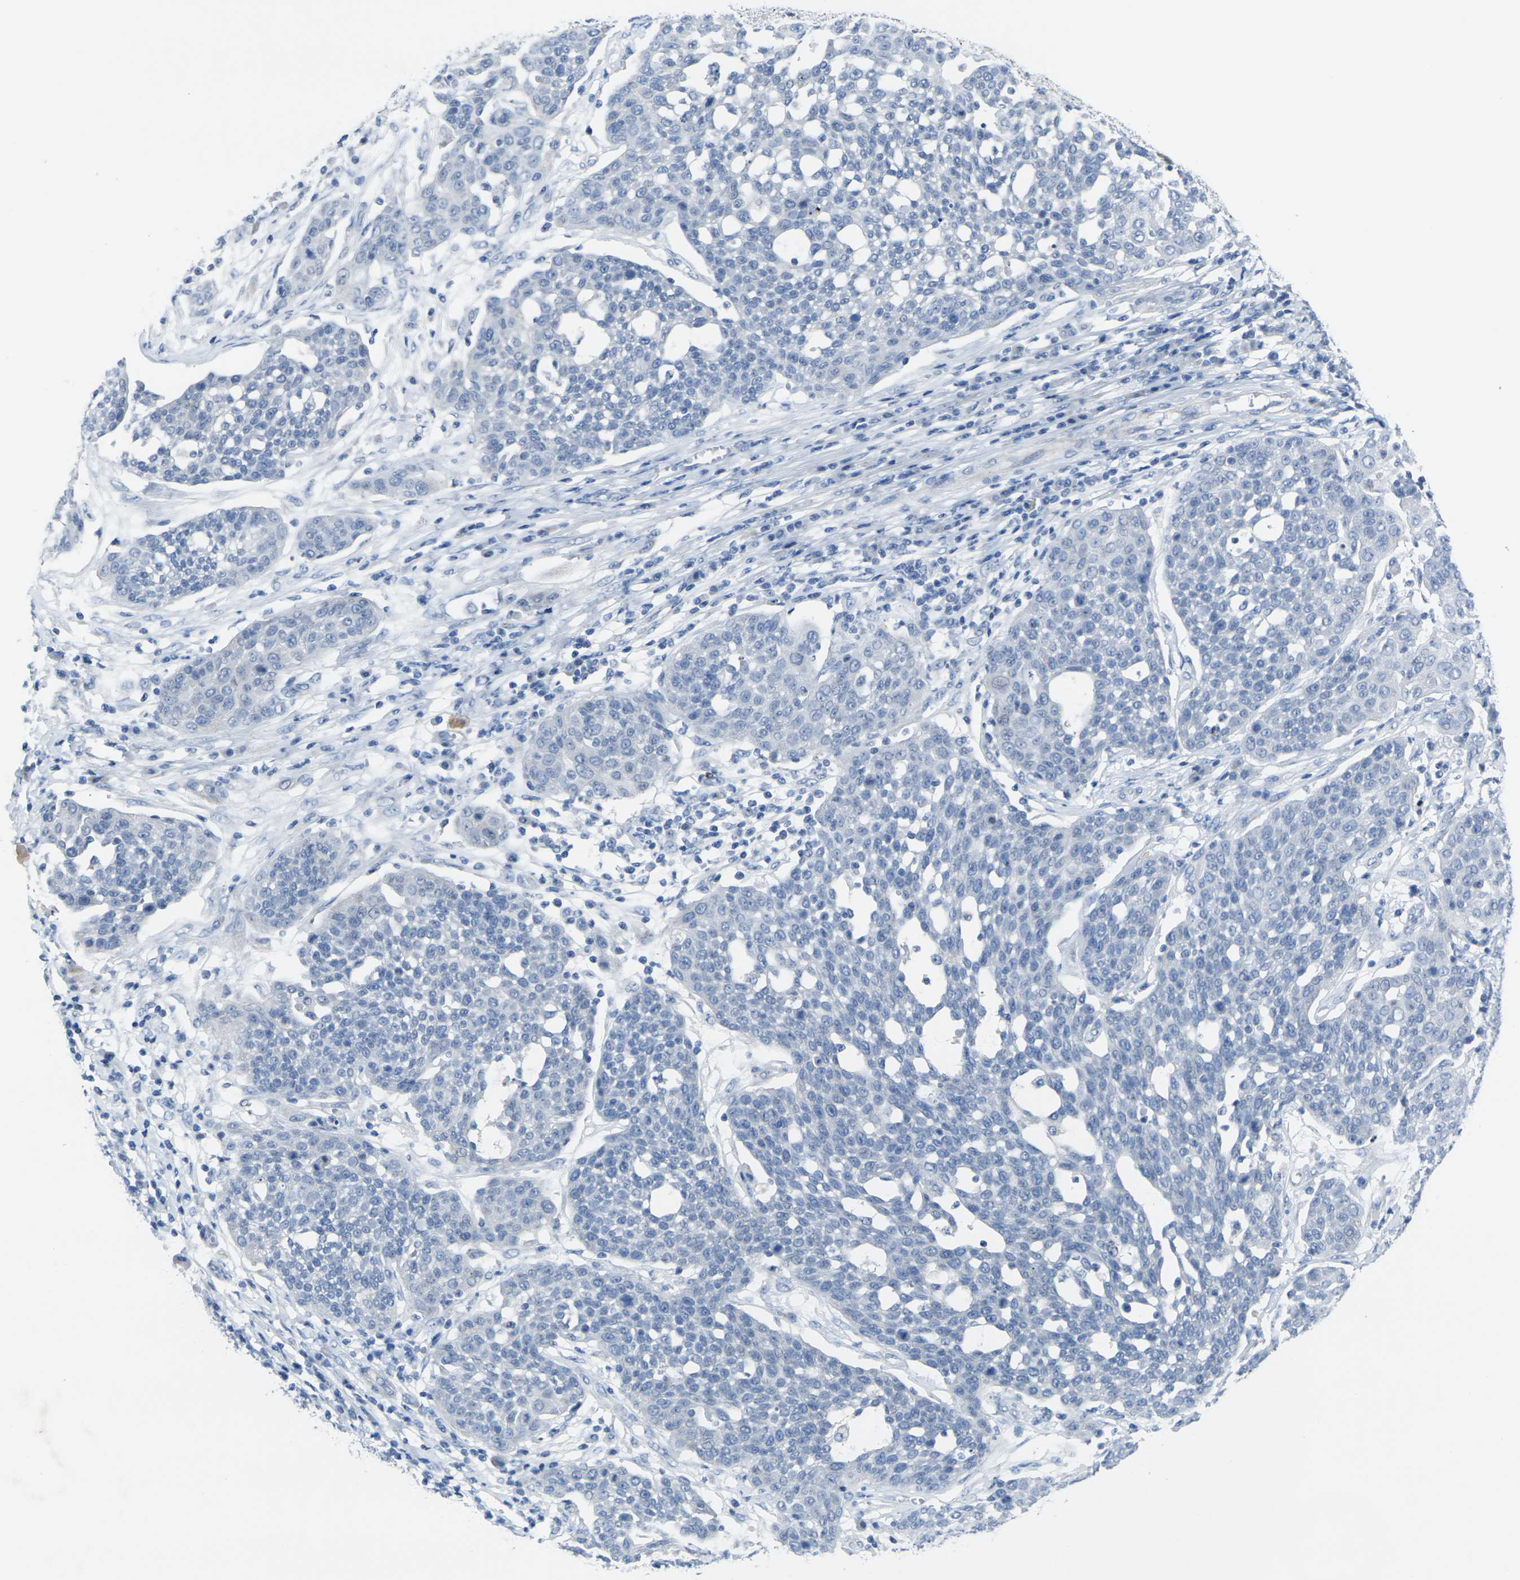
{"staining": {"intensity": "negative", "quantity": "none", "location": "none"}, "tissue": "cervical cancer", "cell_type": "Tumor cells", "image_type": "cancer", "snomed": [{"axis": "morphology", "description": "Squamous cell carcinoma, NOS"}, {"axis": "topography", "description": "Cervix"}], "caption": "Immunohistochemistry of human squamous cell carcinoma (cervical) reveals no positivity in tumor cells. (IHC, brightfield microscopy, high magnification).", "gene": "ANKRD46", "patient": {"sex": "female", "age": 34}}